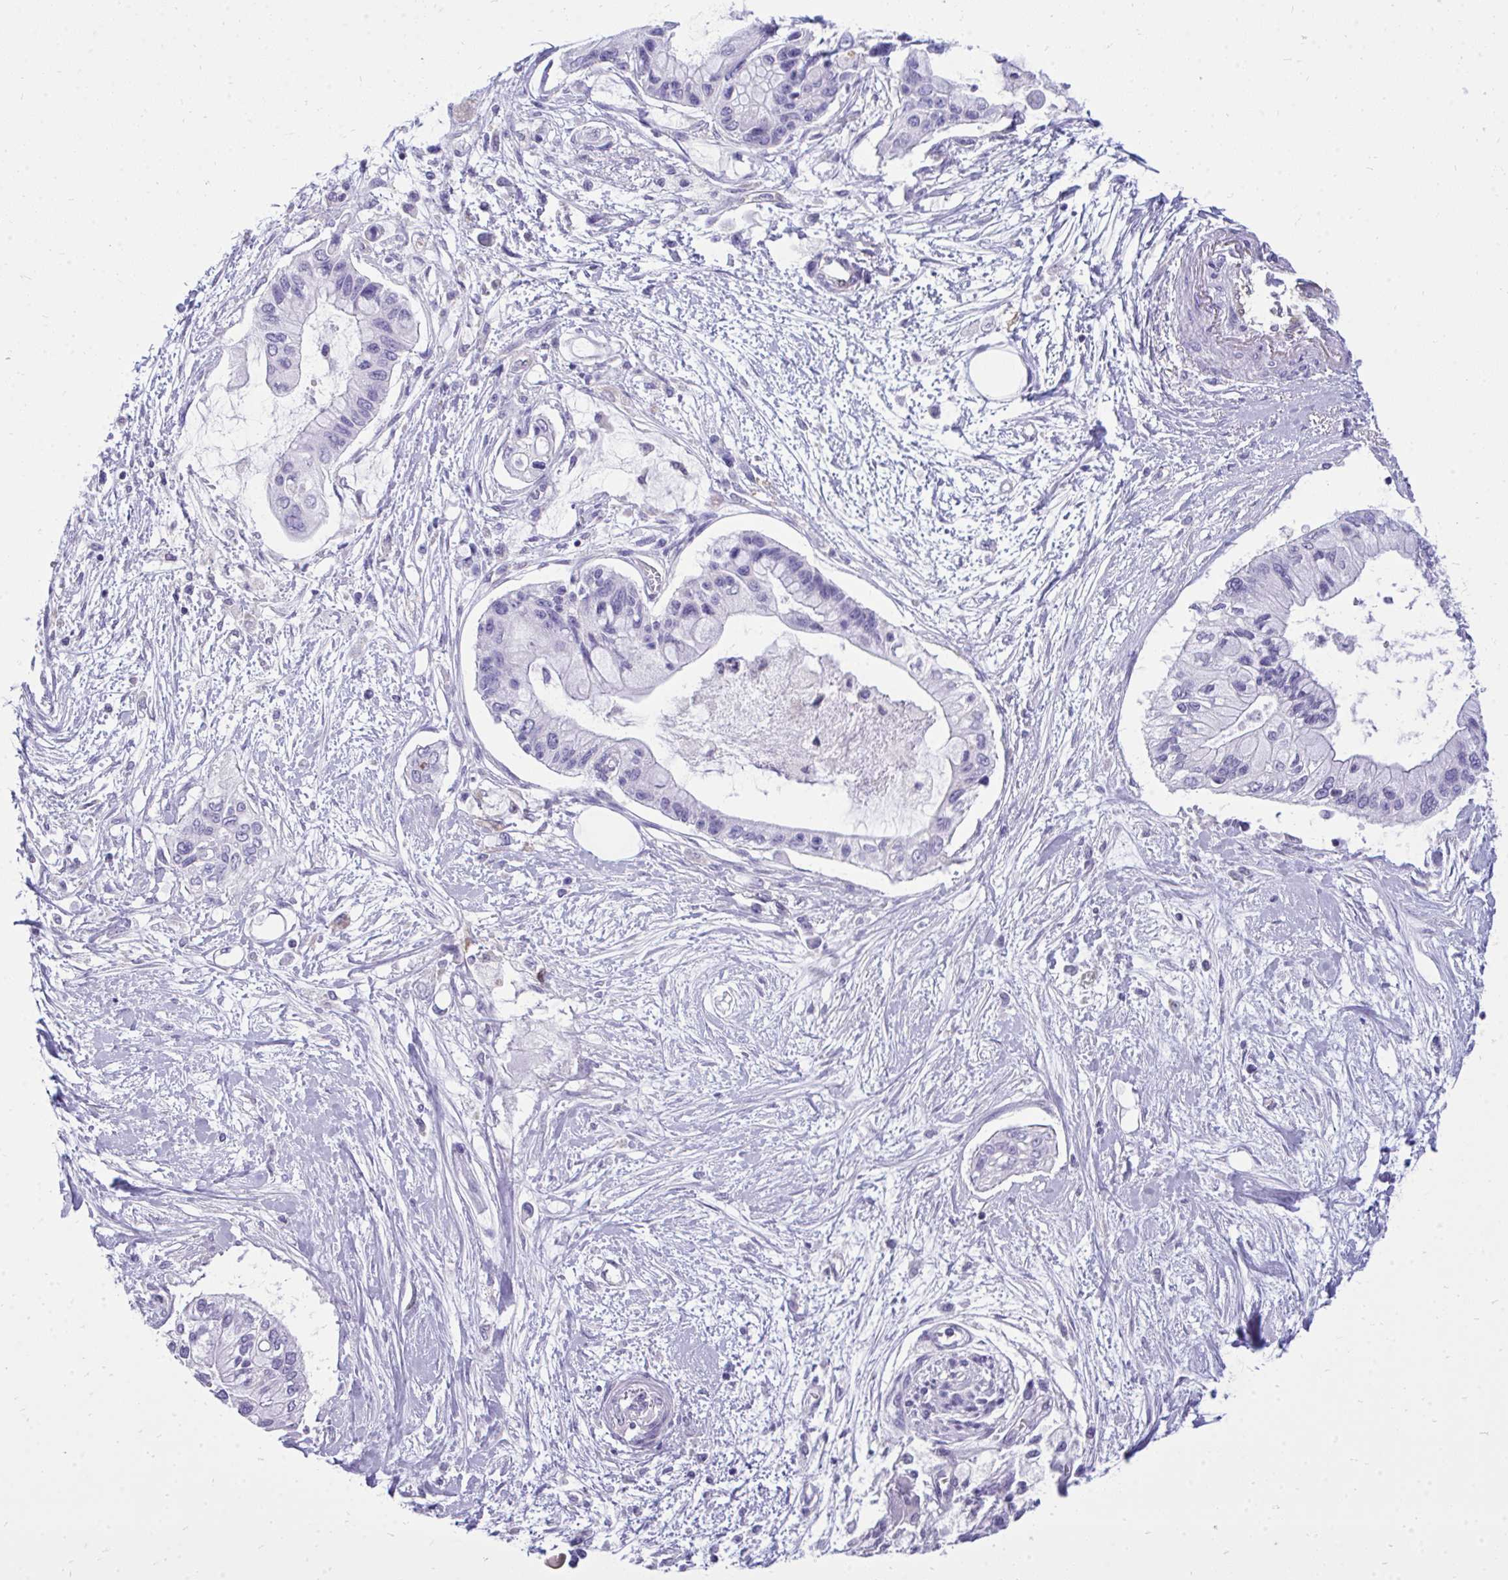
{"staining": {"intensity": "negative", "quantity": "none", "location": "none"}, "tissue": "pancreatic cancer", "cell_type": "Tumor cells", "image_type": "cancer", "snomed": [{"axis": "morphology", "description": "Adenocarcinoma, NOS"}, {"axis": "topography", "description": "Pancreas"}], "caption": "Tumor cells are negative for brown protein staining in pancreatic cancer (adenocarcinoma).", "gene": "FABP3", "patient": {"sex": "female", "age": 77}}